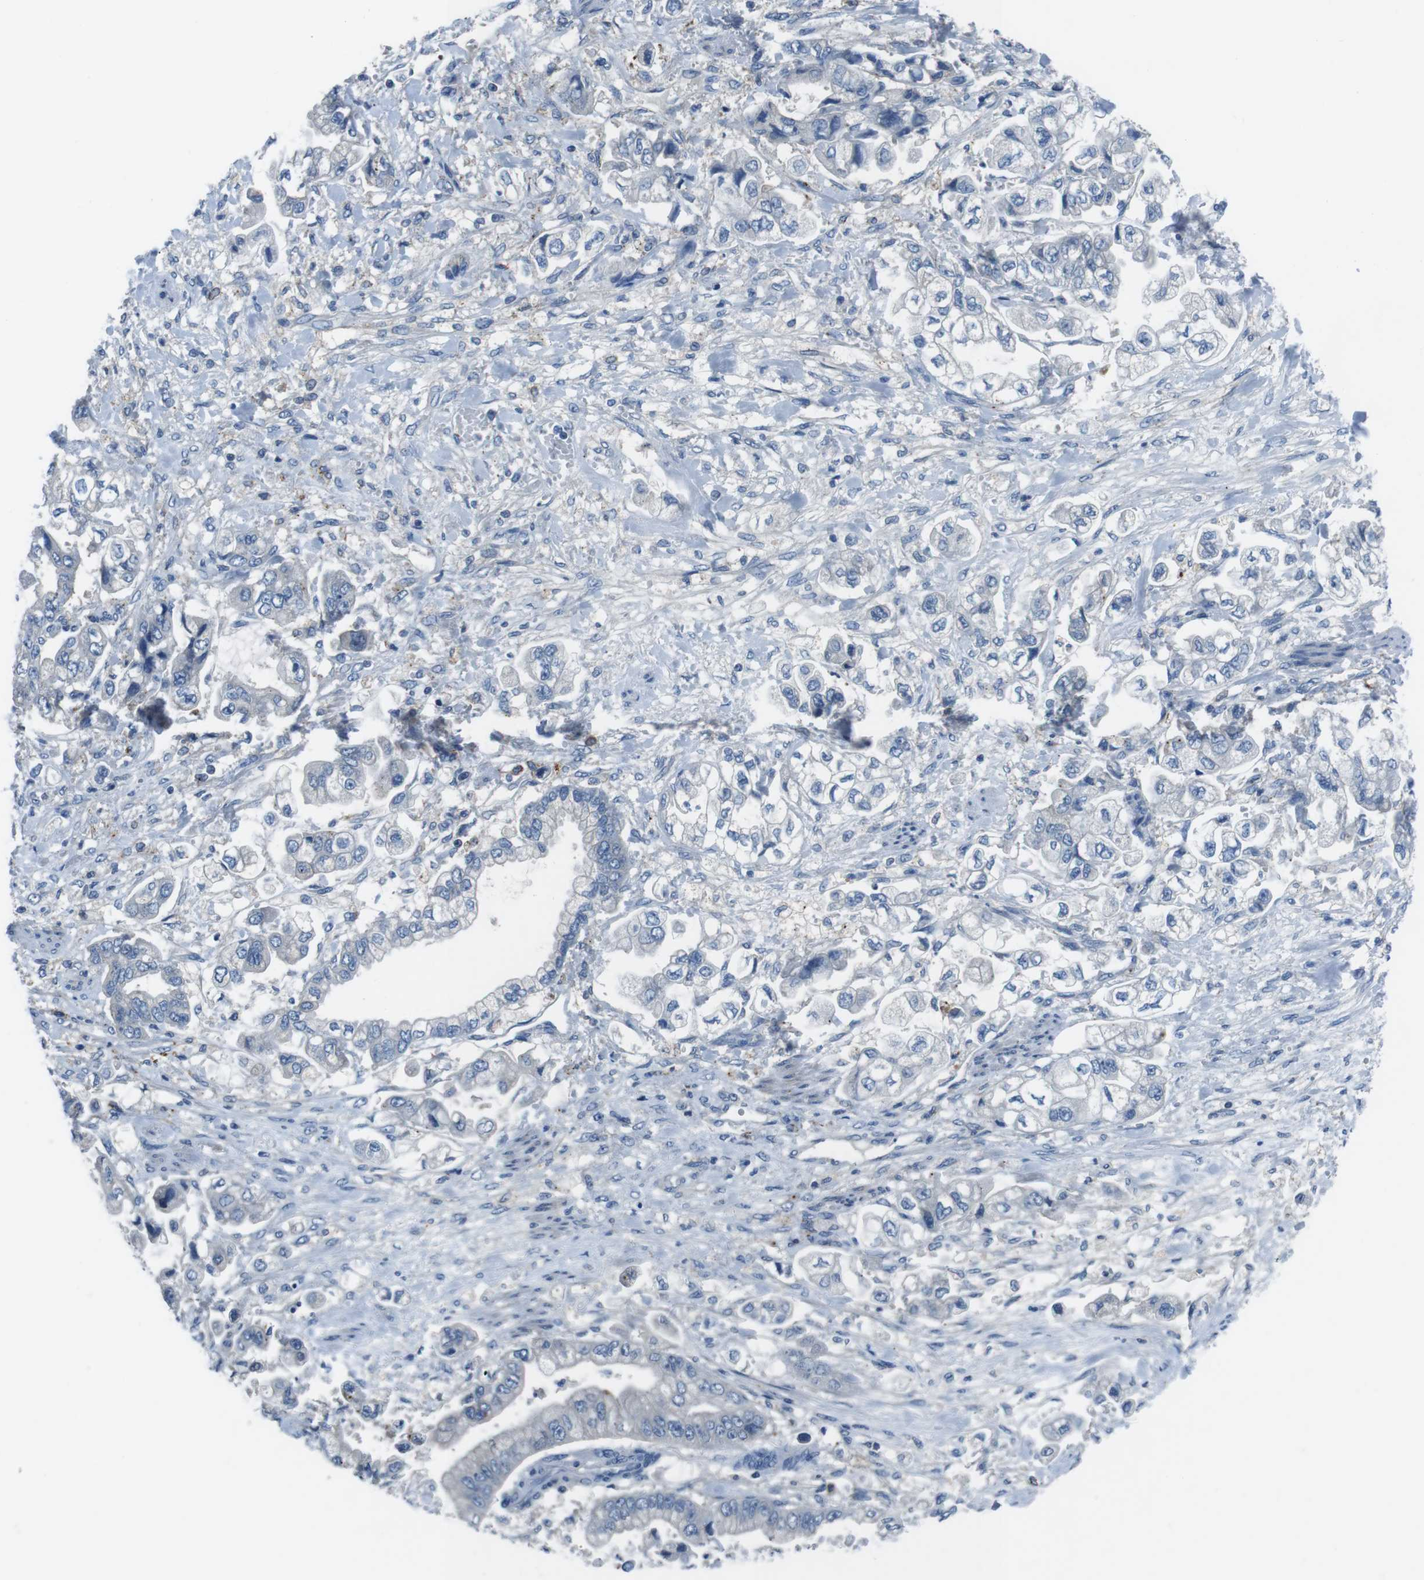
{"staining": {"intensity": "negative", "quantity": "none", "location": "none"}, "tissue": "stomach cancer", "cell_type": "Tumor cells", "image_type": "cancer", "snomed": [{"axis": "morphology", "description": "Normal tissue, NOS"}, {"axis": "morphology", "description": "Adenocarcinoma, NOS"}, {"axis": "topography", "description": "Stomach"}], "caption": "A histopathology image of stomach cancer (adenocarcinoma) stained for a protein demonstrates no brown staining in tumor cells.", "gene": "TULP3", "patient": {"sex": "male", "age": 62}}